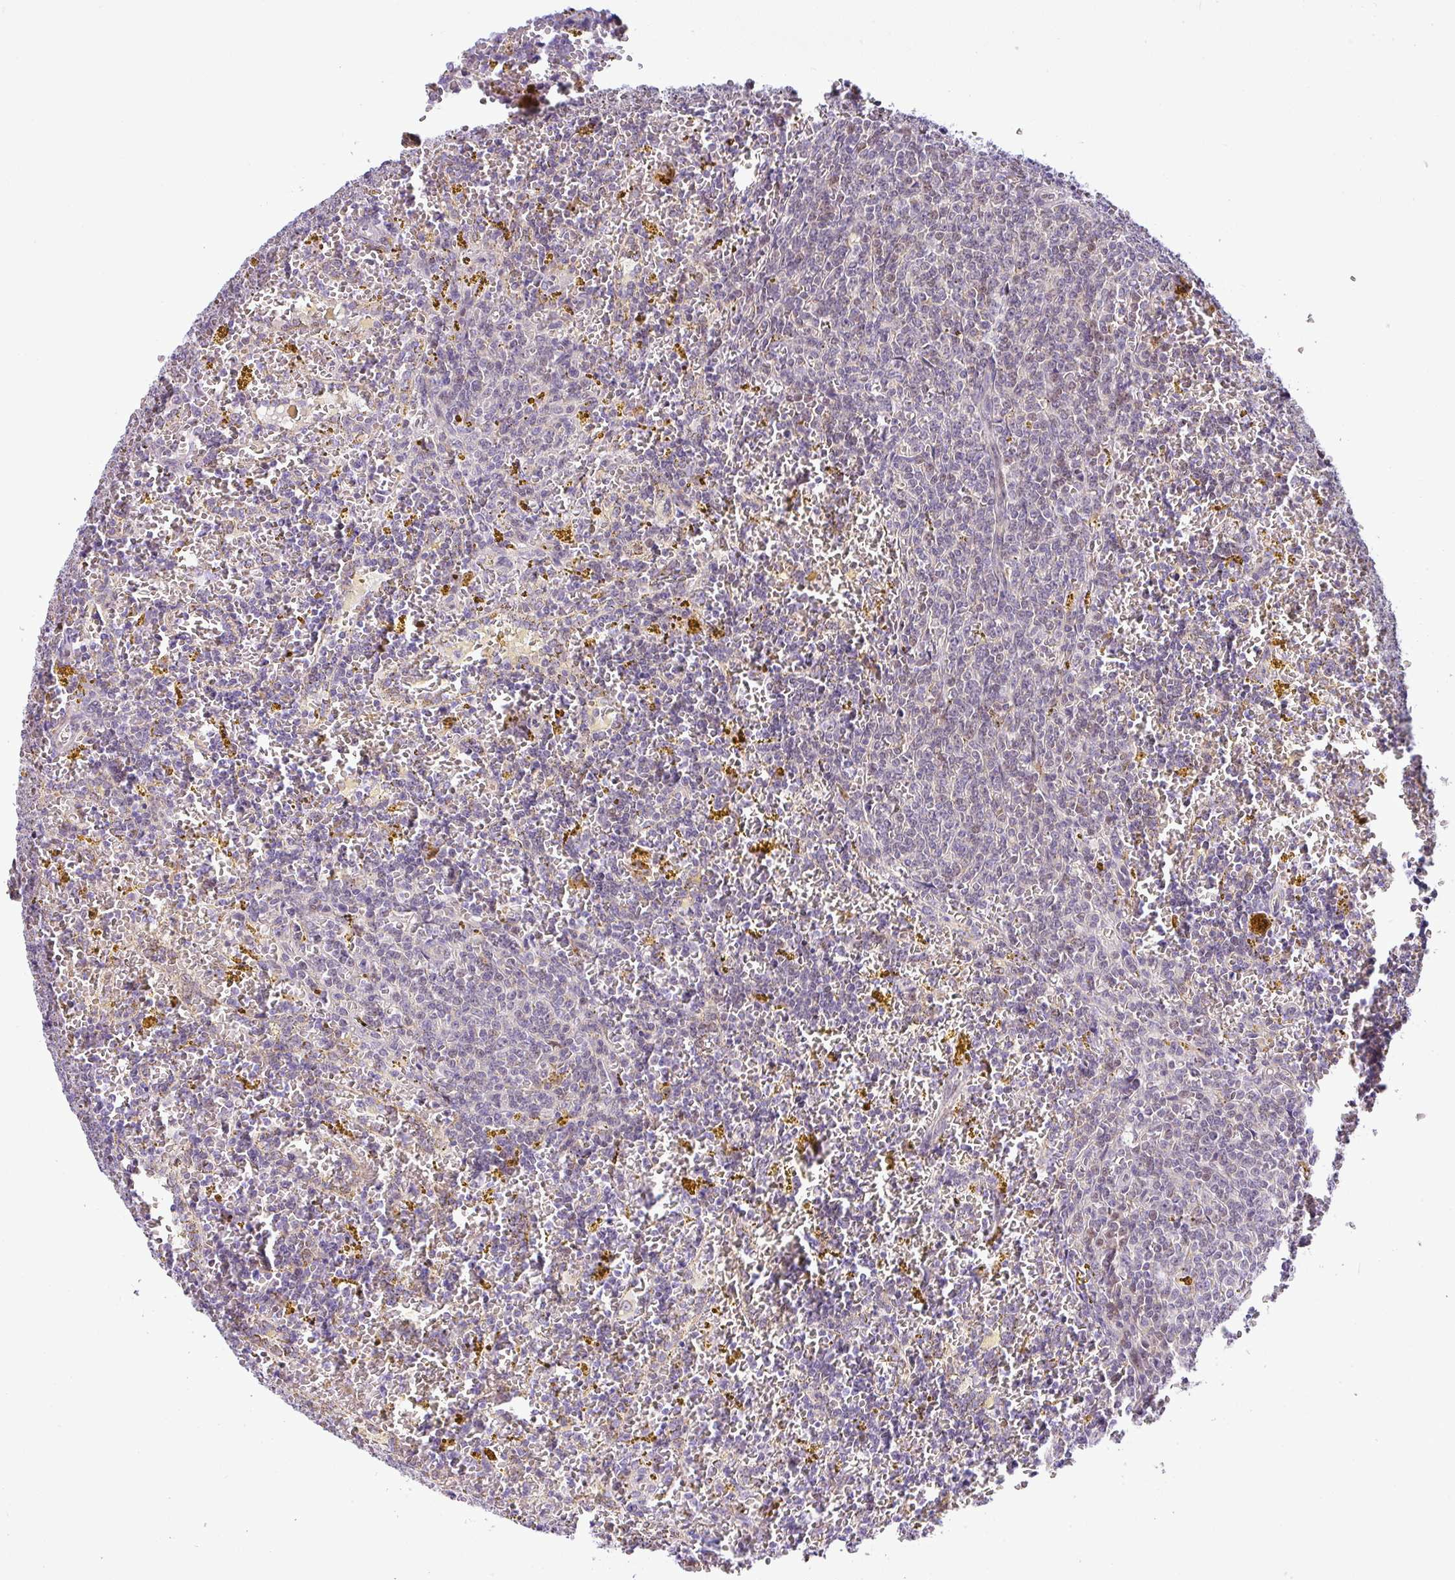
{"staining": {"intensity": "negative", "quantity": "none", "location": "none"}, "tissue": "lymphoma", "cell_type": "Tumor cells", "image_type": "cancer", "snomed": [{"axis": "morphology", "description": "Malignant lymphoma, non-Hodgkin's type, Low grade"}, {"axis": "topography", "description": "Spleen"}, {"axis": "topography", "description": "Lymph node"}], "caption": "Histopathology image shows no significant protein expression in tumor cells of lymphoma.", "gene": "NDUFB2", "patient": {"sex": "female", "age": 66}}